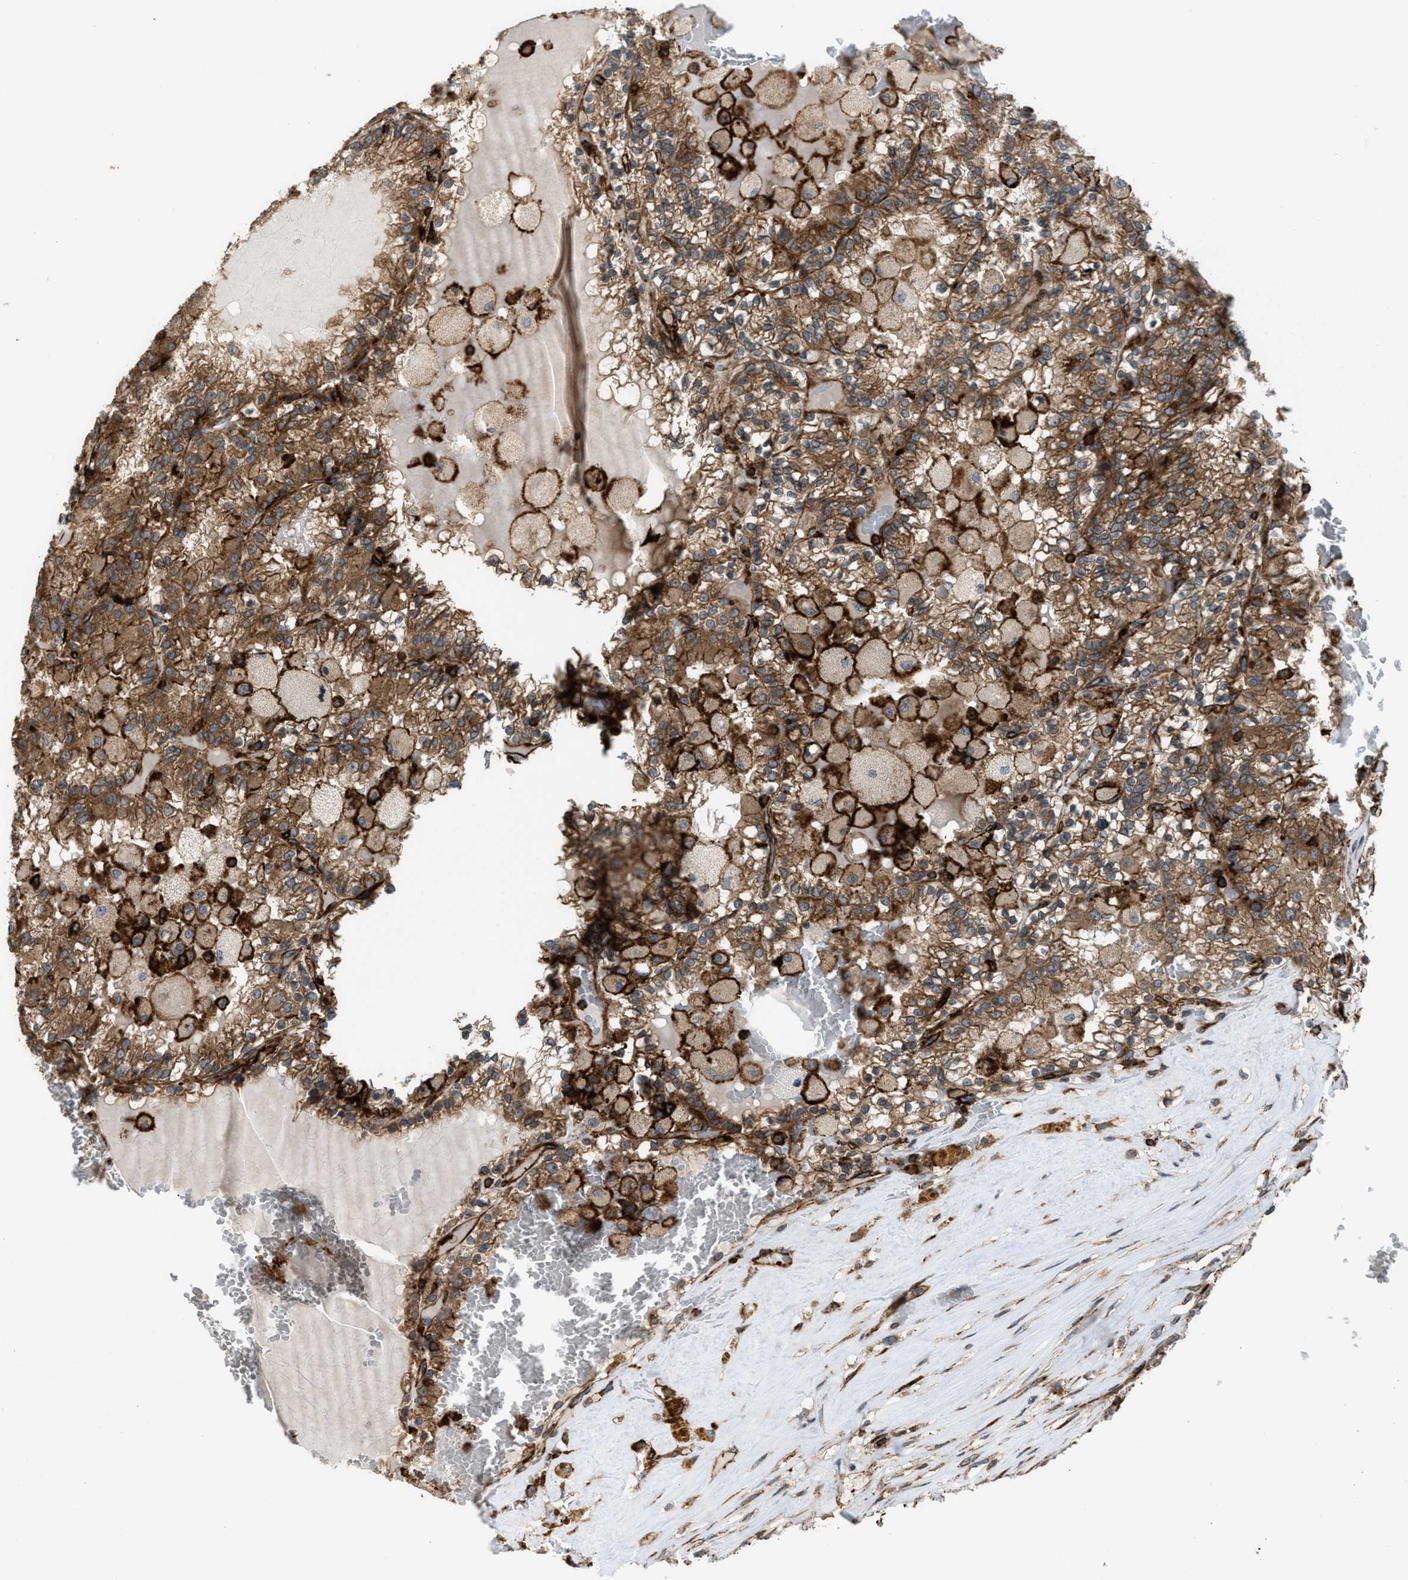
{"staining": {"intensity": "moderate", "quantity": ">75%", "location": "cytoplasmic/membranous"}, "tissue": "renal cancer", "cell_type": "Tumor cells", "image_type": "cancer", "snomed": [{"axis": "morphology", "description": "Adenocarcinoma, NOS"}, {"axis": "topography", "description": "Kidney"}], "caption": "About >75% of tumor cells in adenocarcinoma (renal) show moderate cytoplasmic/membranous protein positivity as visualized by brown immunohistochemical staining.", "gene": "EGLN1", "patient": {"sex": "female", "age": 56}}